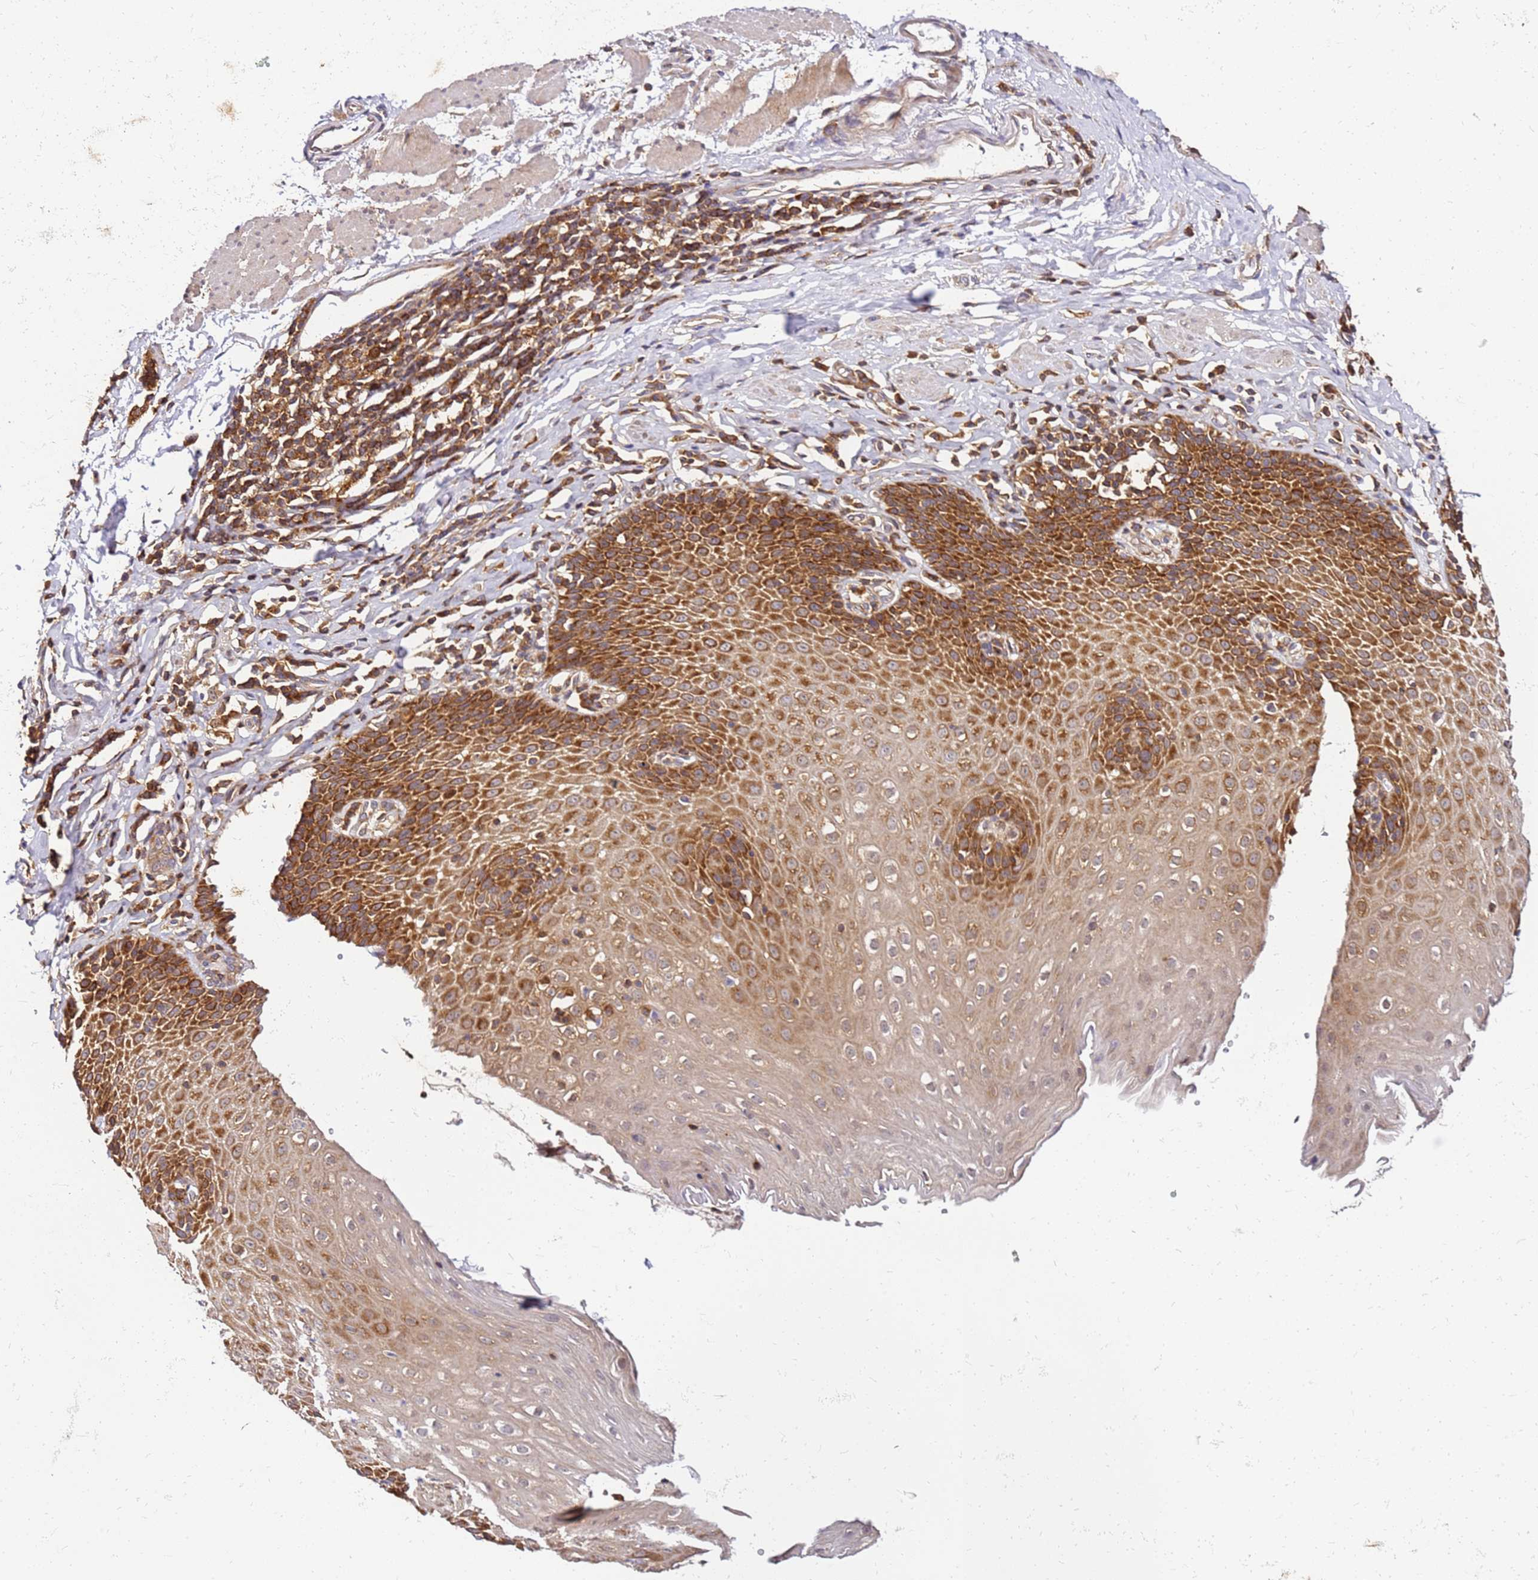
{"staining": {"intensity": "strong", "quantity": ">75%", "location": "cytoplasmic/membranous"}, "tissue": "esophagus", "cell_type": "Squamous epithelial cells", "image_type": "normal", "snomed": [{"axis": "morphology", "description": "Normal tissue, NOS"}, {"axis": "topography", "description": "Esophagus"}], "caption": "IHC image of normal human esophagus stained for a protein (brown), which demonstrates high levels of strong cytoplasmic/membranous staining in about >75% of squamous epithelial cells.", "gene": "PIH1D1", "patient": {"sex": "female", "age": 61}}